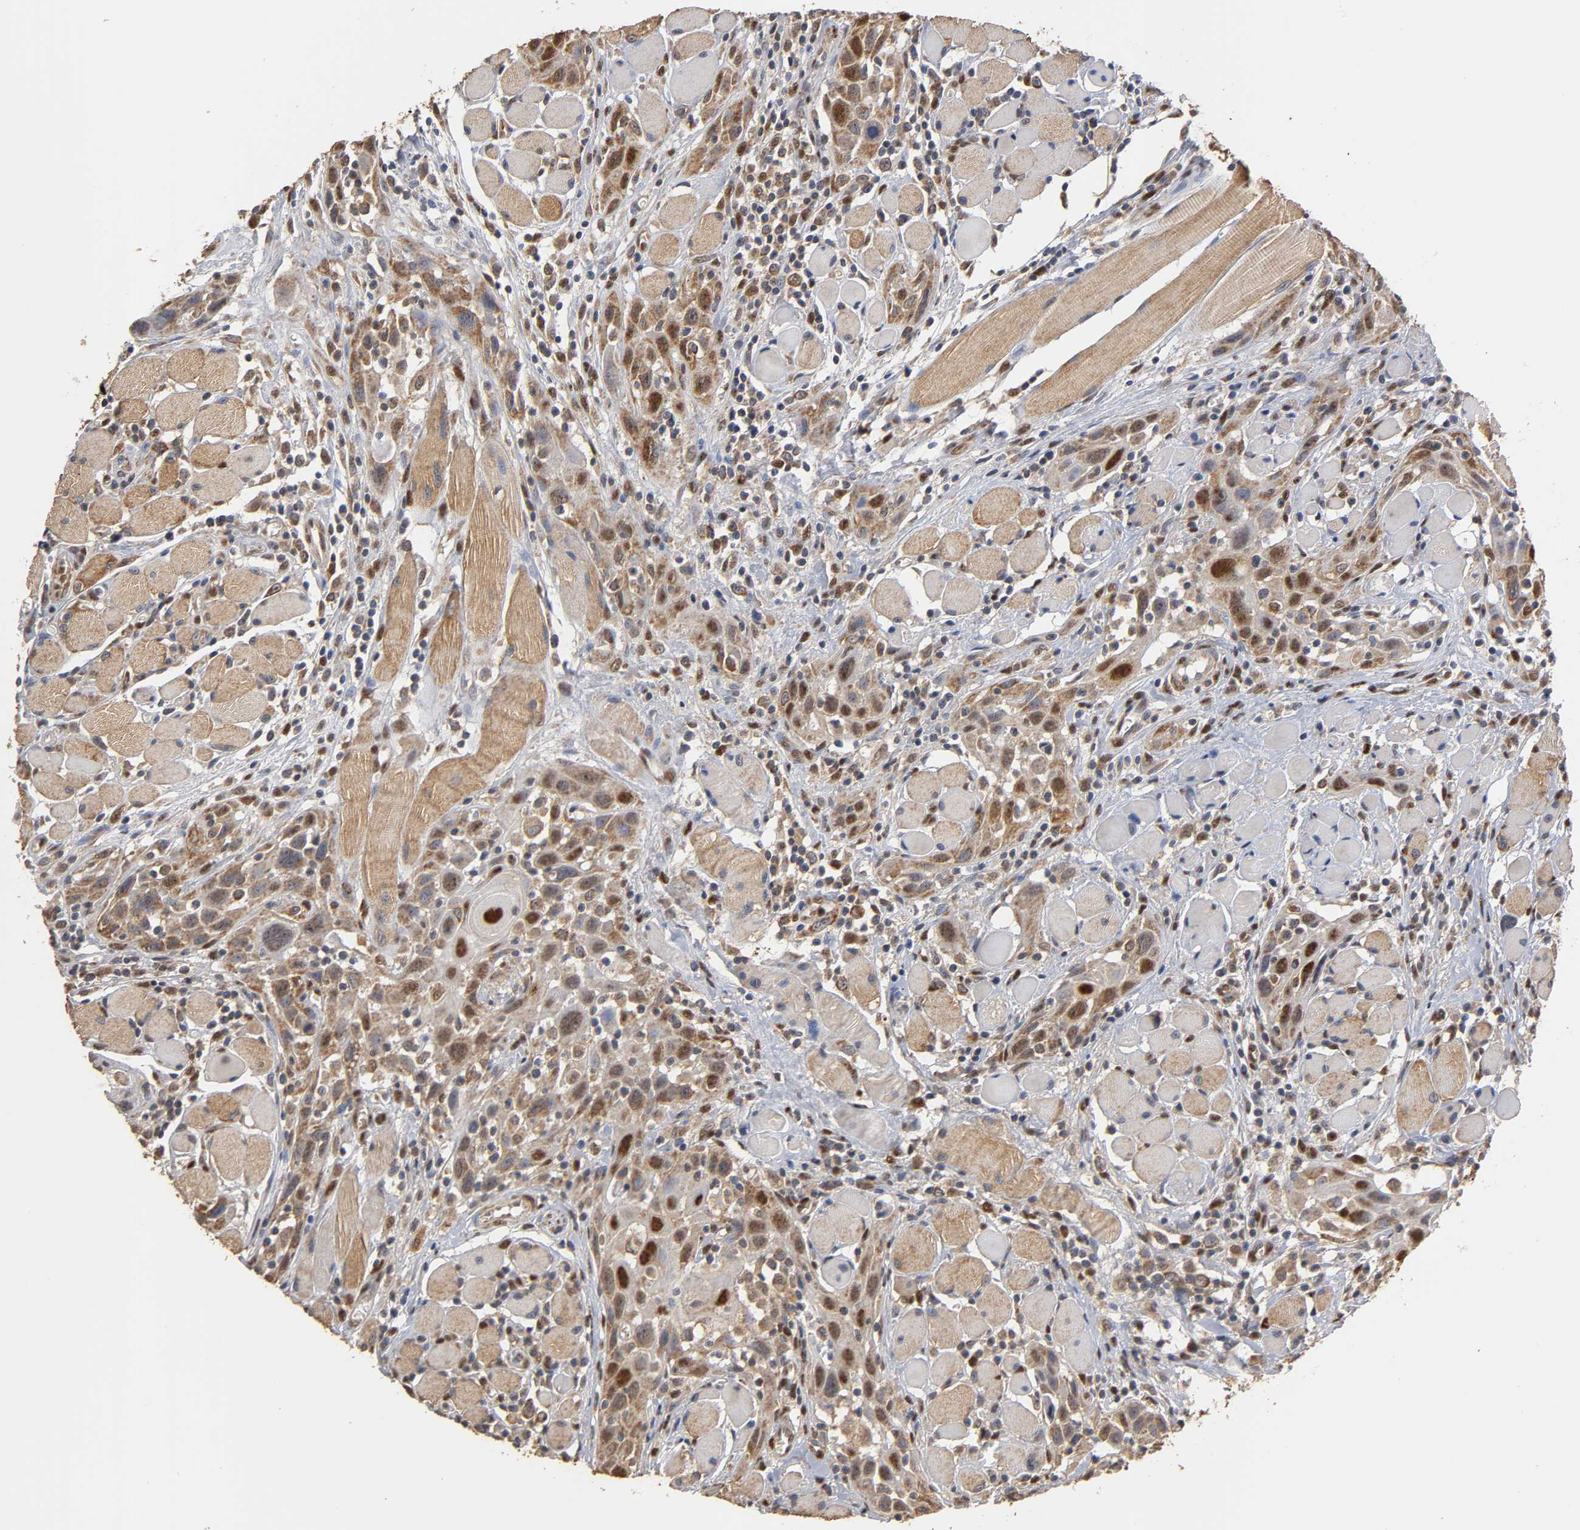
{"staining": {"intensity": "strong", "quantity": ">75%", "location": "cytoplasmic/membranous,nuclear"}, "tissue": "head and neck cancer", "cell_type": "Tumor cells", "image_type": "cancer", "snomed": [{"axis": "morphology", "description": "Squamous cell carcinoma, NOS"}, {"axis": "topography", "description": "Oral tissue"}, {"axis": "topography", "description": "Head-Neck"}], "caption": "DAB (3,3'-diaminobenzidine) immunohistochemical staining of head and neck cancer (squamous cell carcinoma) displays strong cytoplasmic/membranous and nuclear protein staining in approximately >75% of tumor cells.", "gene": "PKN1", "patient": {"sex": "female", "age": 50}}